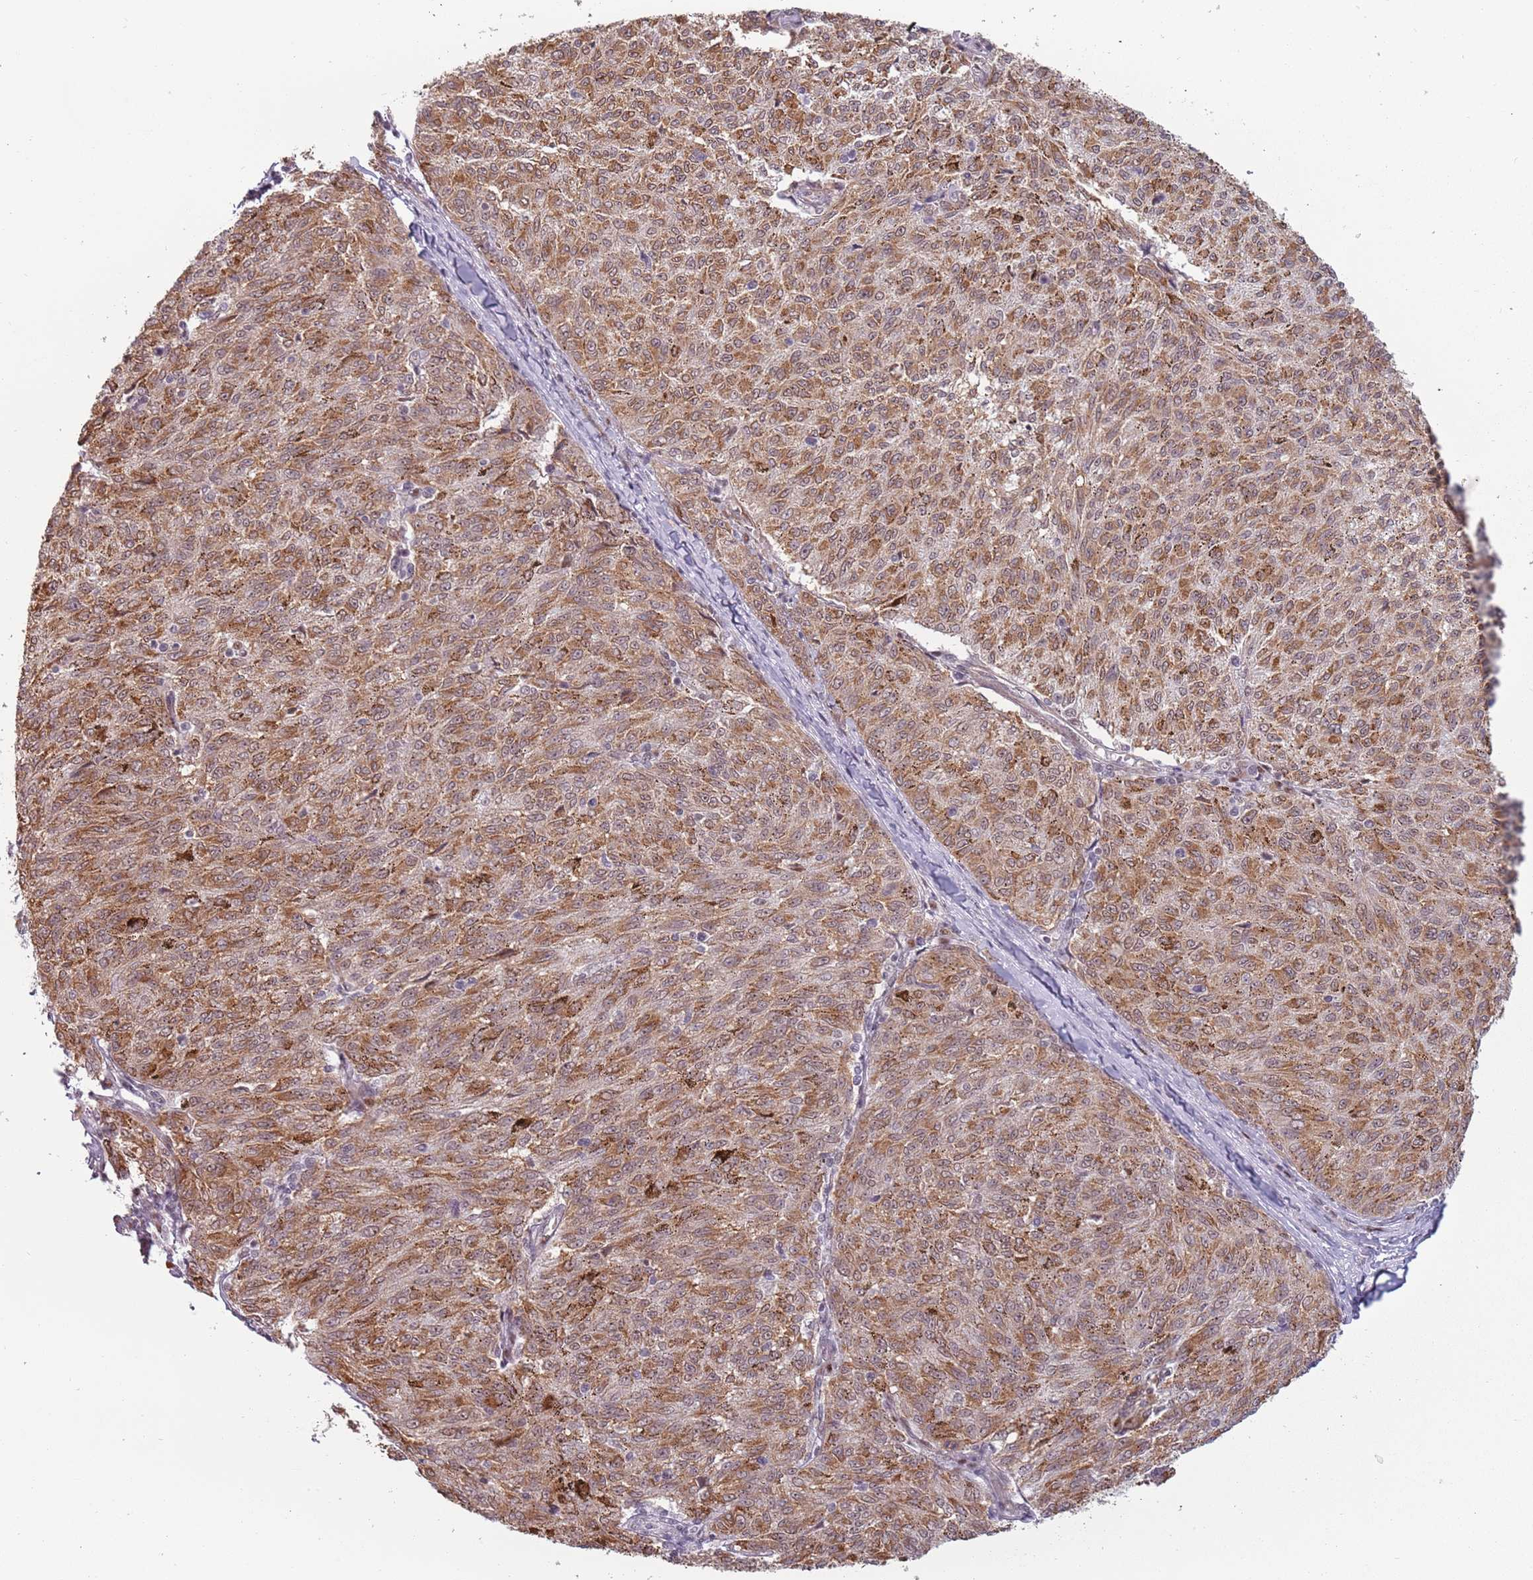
{"staining": {"intensity": "moderate", "quantity": ">75%", "location": "cytoplasmic/membranous"}, "tissue": "melanoma", "cell_type": "Tumor cells", "image_type": "cancer", "snomed": [{"axis": "morphology", "description": "Malignant melanoma, NOS"}, {"axis": "topography", "description": "Skin"}], "caption": "Human melanoma stained with a protein marker exhibits moderate staining in tumor cells.", "gene": "REXO4", "patient": {"sex": "female", "age": 72}}